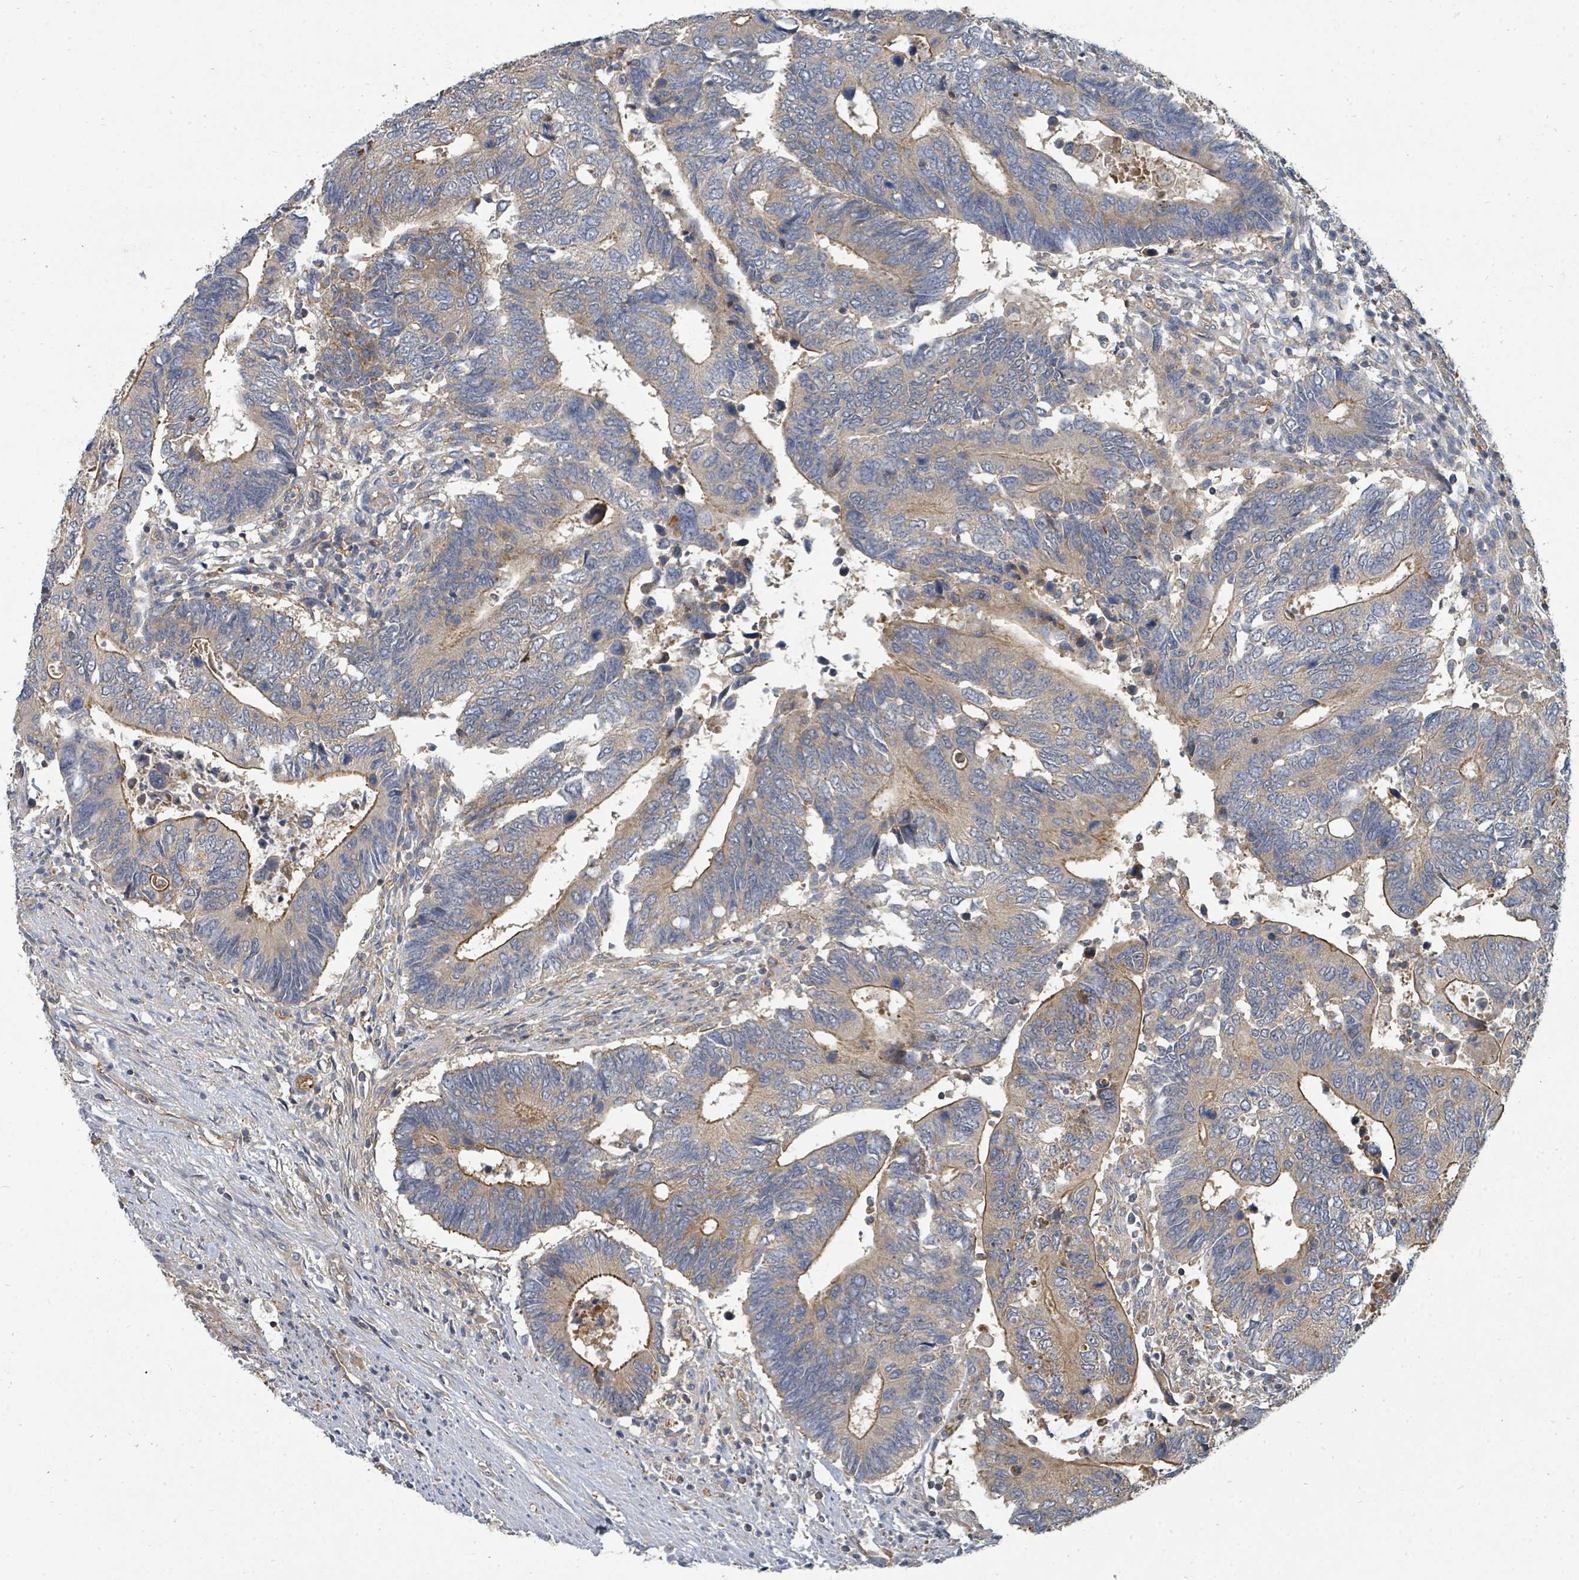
{"staining": {"intensity": "moderate", "quantity": ">75%", "location": "cytoplasmic/membranous"}, "tissue": "colorectal cancer", "cell_type": "Tumor cells", "image_type": "cancer", "snomed": [{"axis": "morphology", "description": "Adenocarcinoma, NOS"}, {"axis": "topography", "description": "Colon"}], "caption": "Protein analysis of colorectal cancer tissue exhibits moderate cytoplasmic/membranous staining in about >75% of tumor cells. The staining was performed using DAB (3,3'-diaminobenzidine) to visualize the protein expression in brown, while the nuclei were stained in blue with hematoxylin (Magnification: 20x).", "gene": "BOLA2B", "patient": {"sex": "male", "age": 87}}